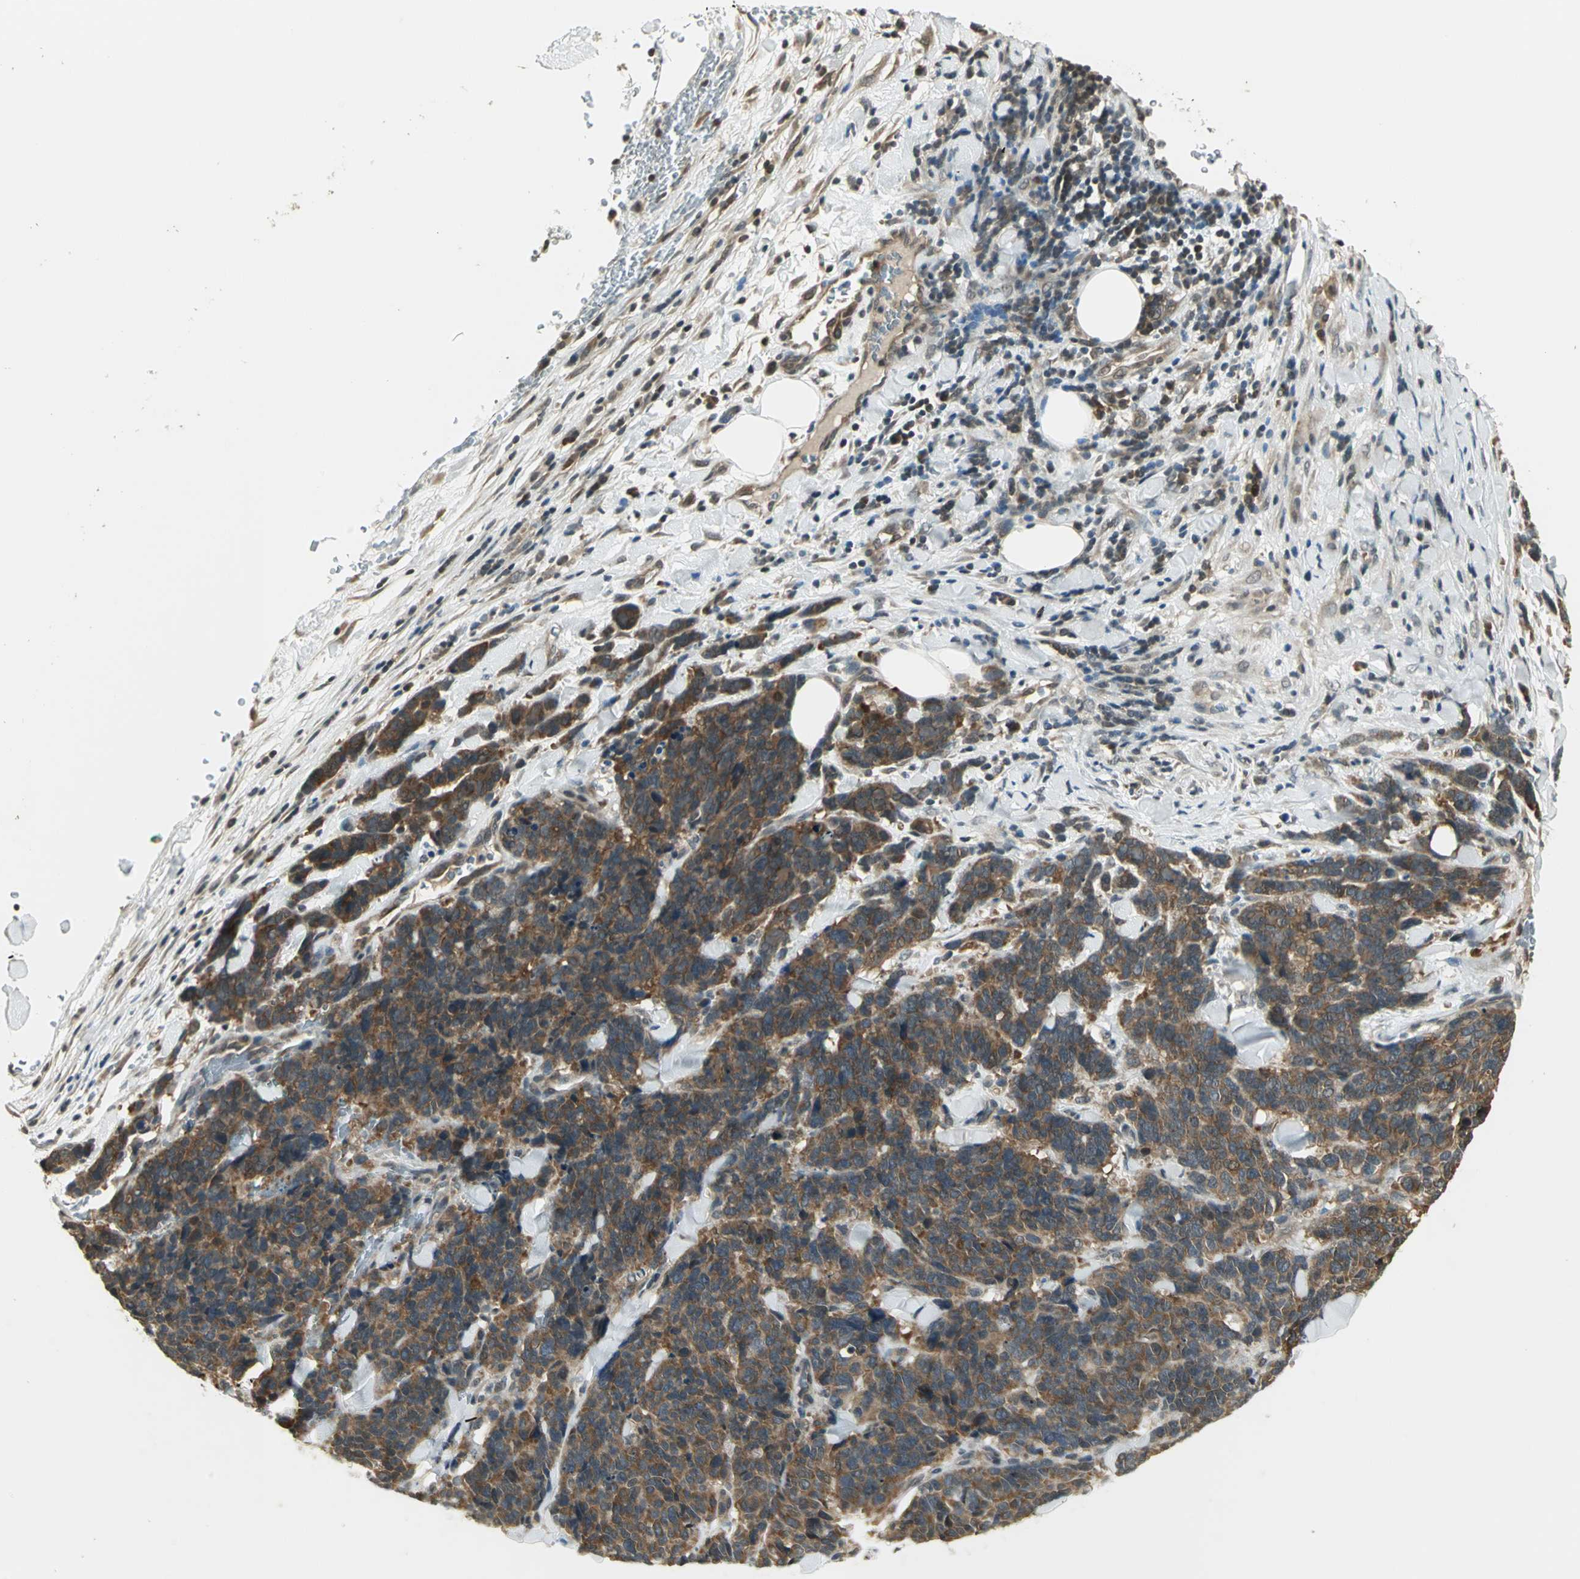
{"staining": {"intensity": "moderate", "quantity": ">75%", "location": "cytoplasmic/membranous"}, "tissue": "lung cancer", "cell_type": "Tumor cells", "image_type": "cancer", "snomed": [{"axis": "morphology", "description": "Neoplasm, malignant, NOS"}, {"axis": "topography", "description": "Lung"}], "caption": "High-power microscopy captured an immunohistochemistry photomicrograph of malignant neoplasm (lung), revealing moderate cytoplasmic/membranous expression in about >75% of tumor cells.", "gene": "CDC34", "patient": {"sex": "female", "age": 58}}